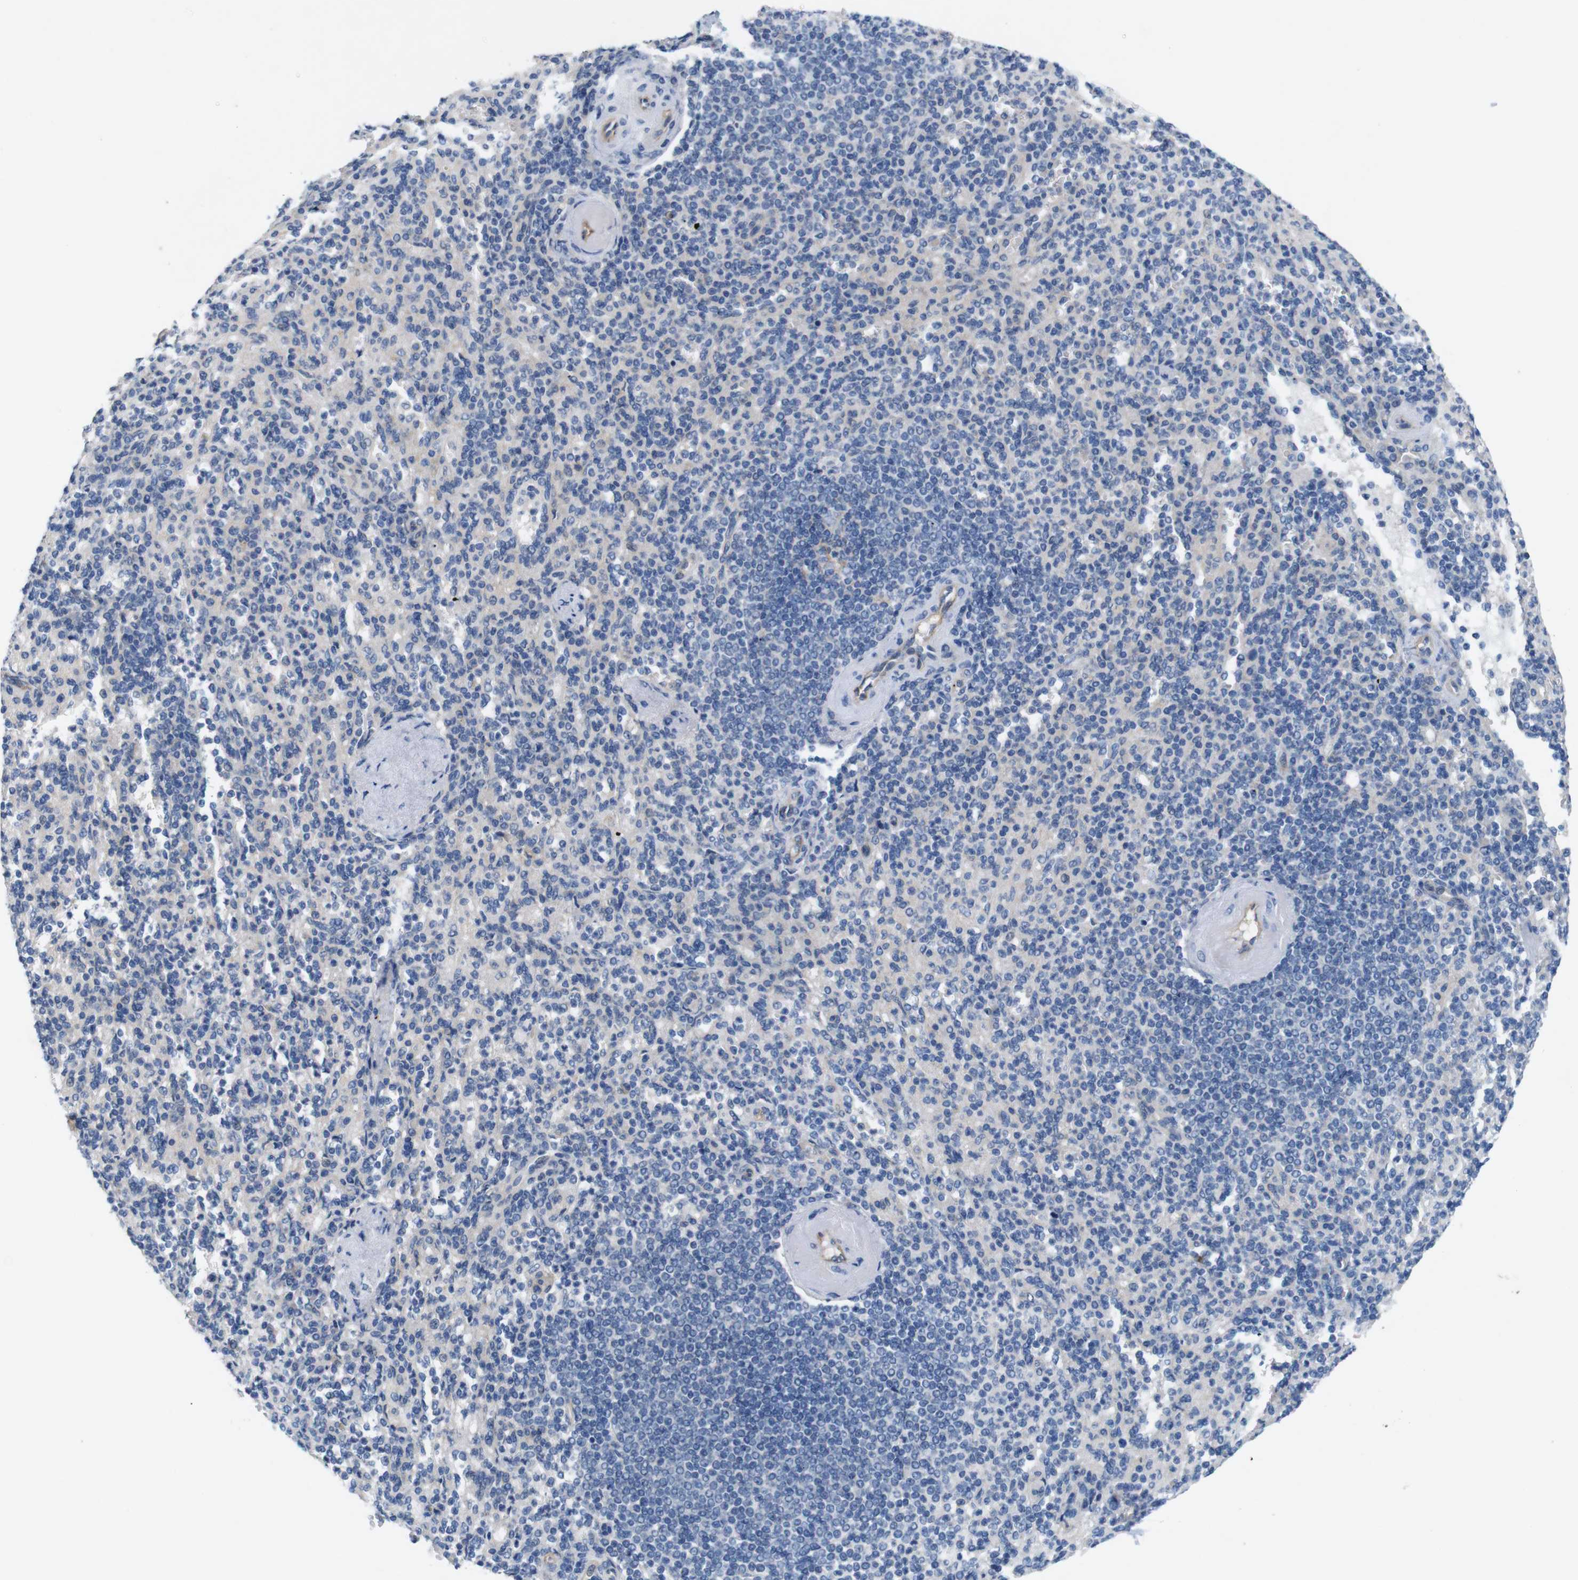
{"staining": {"intensity": "negative", "quantity": "none", "location": "none"}, "tissue": "spleen", "cell_type": "Cells in red pulp", "image_type": "normal", "snomed": [{"axis": "morphology", "description": "Normal tissue, NOS"}, {"axis": "topography", "description": "Spleen"}], "caption": "Immunohistochemical staining of normal human spleen displays no significant positivity in cells in red pulp. (DAB (3,3'-diaminobenzidine) immunohistochemistry with hematoxylin counter stain).", "gene": "ITGA5", "patient": {"sex": "female", "age": 74}}